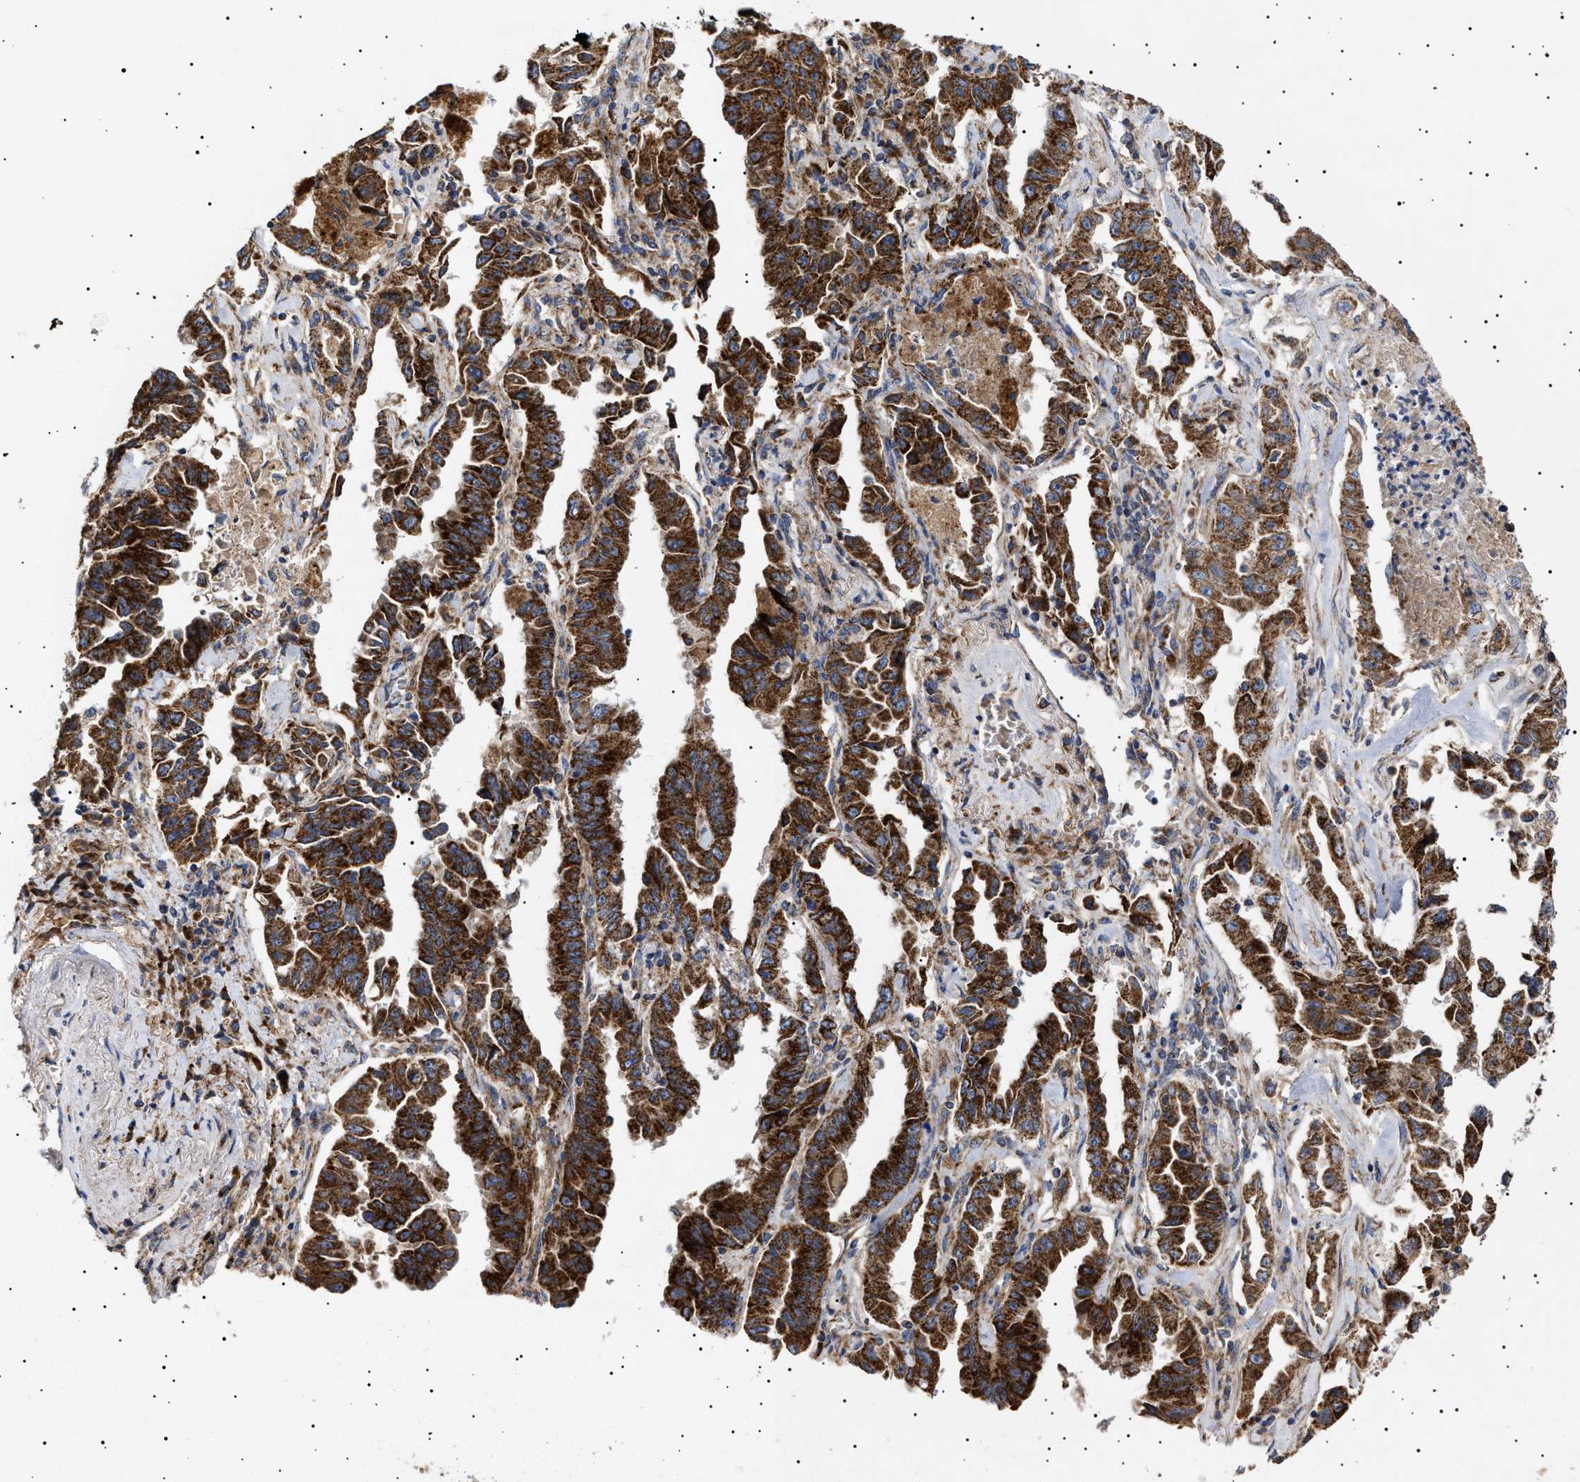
{"staining": {"intensity": "strong", "quantity": ">75%", "location": "cytoplasmic/membranous"}, "tissue": "lung cancer", "cell_type": "Tumor cells", "image_type": "cancer", "snomed": [{"axis": "morphology", "description": "Adenocarcinoma, NOS"}, {"axis": "topography", "description": "Lung"}], "caption": "A photomicrograph showing strong cytoplasmic/membranous staining in approximately >75% of tumor cells in adenocarcinoma (lung), as visualized by brown immunohistochemical staining.", "gene": "MRPL10", "patient": {"sex": "female", "age": 51}}